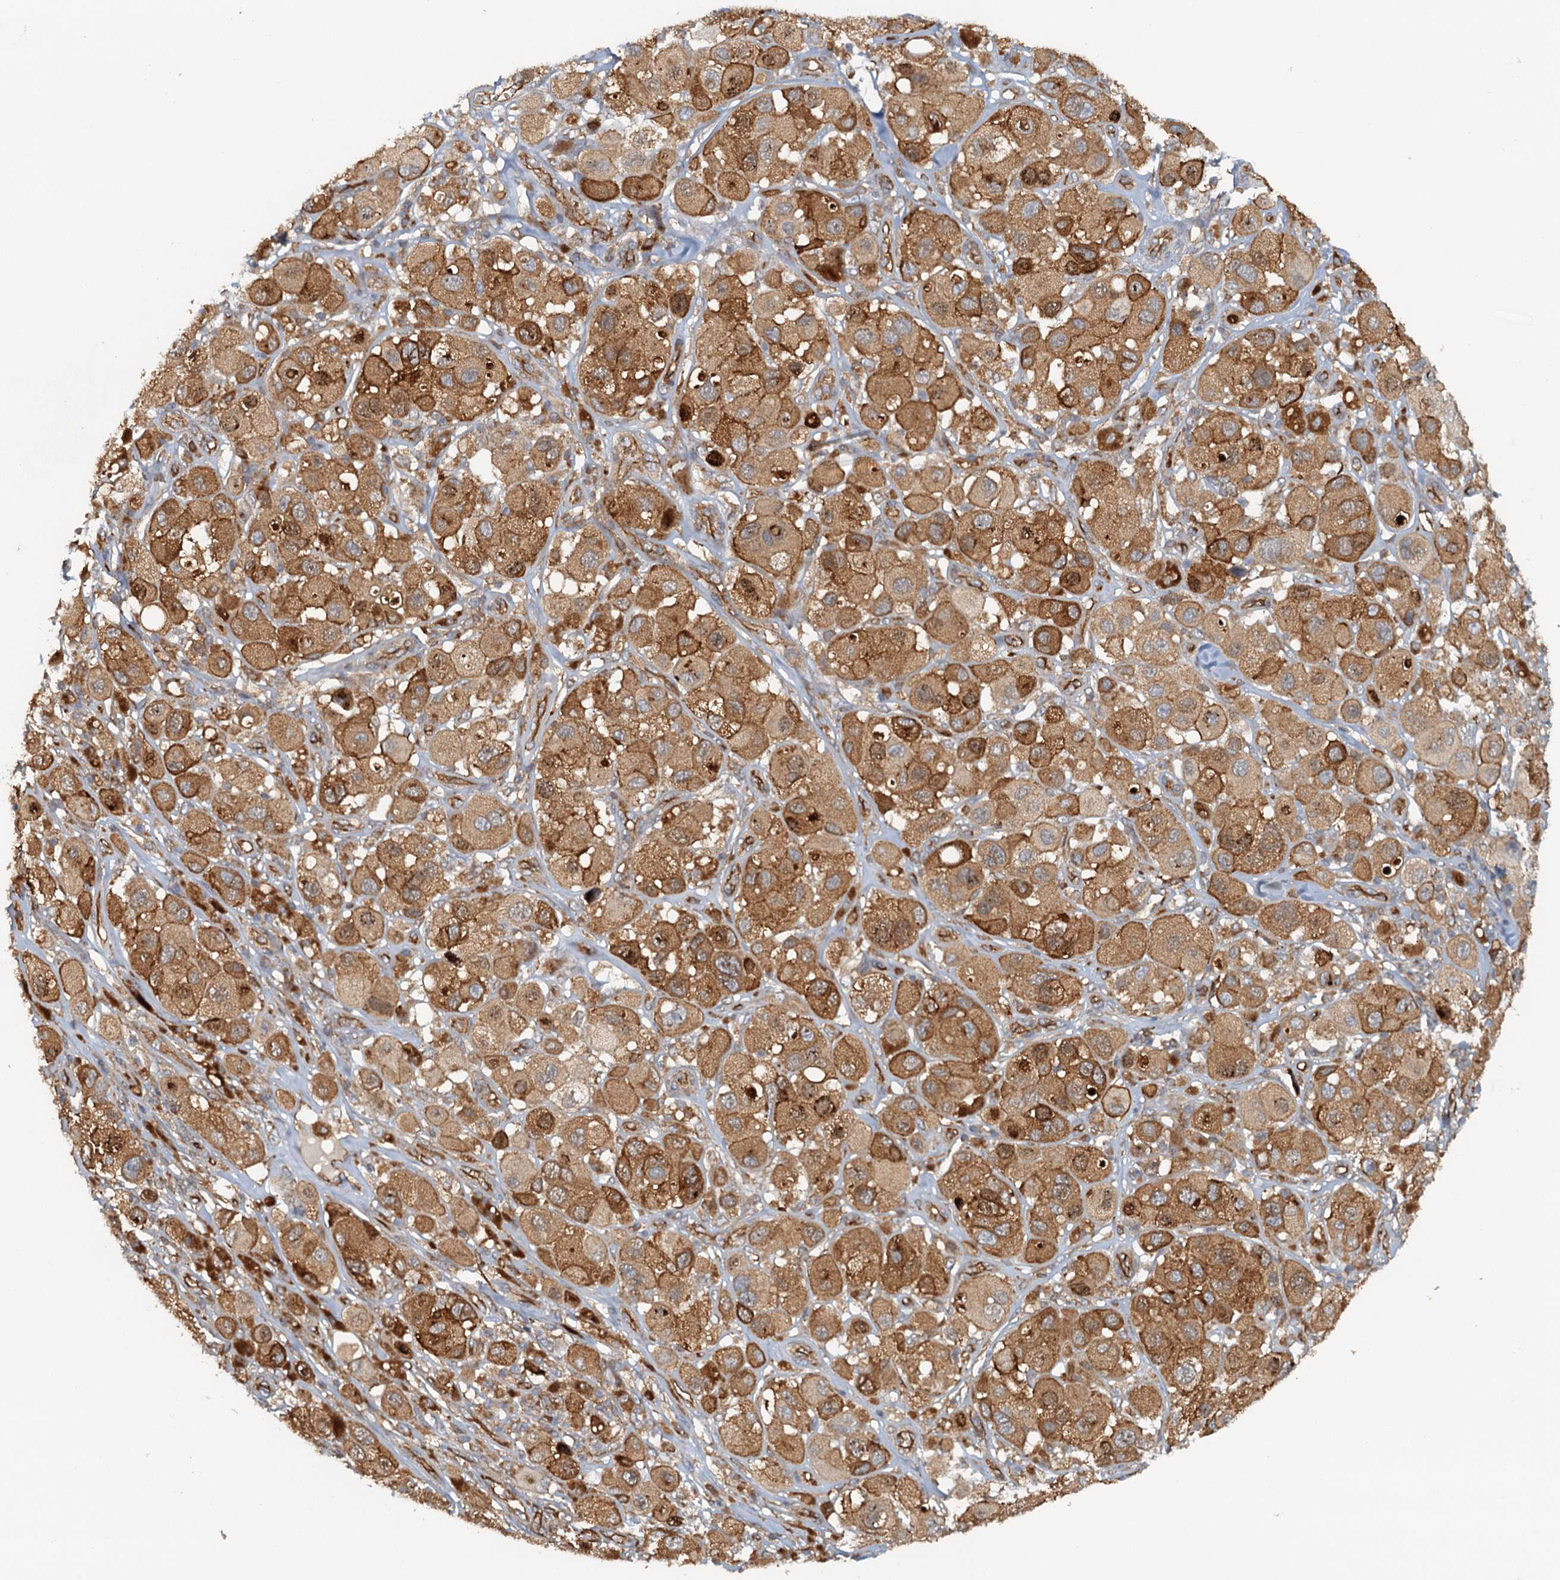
{"staining": {"intensity": "strong", "quantity": ">75%", "location": "cytoplasmic/membranous"}, "tissue": "melanoma", "cell_type": "Tumor cells", "image_type": "cancer", "snomed": [{"axis": "morphology", "description": "Malignant melanoma, Metastatic site"}, {"axis": "topography", "description": "Skin"}], "caption": "Immunohistochemistry (IHC) histopathology image of neoplastic tissue: human malignant melanoma (metastatic site) stained using immunohistochemistry (IHC) displays high levels of strong protein expression localized specifically in the cytoplasmic/membranous of tumor cells, appearing as a cytoplasmic/membranous brown color.", "gene": "NIPAL3", "patient": {"sex": "male", "age": 41}}